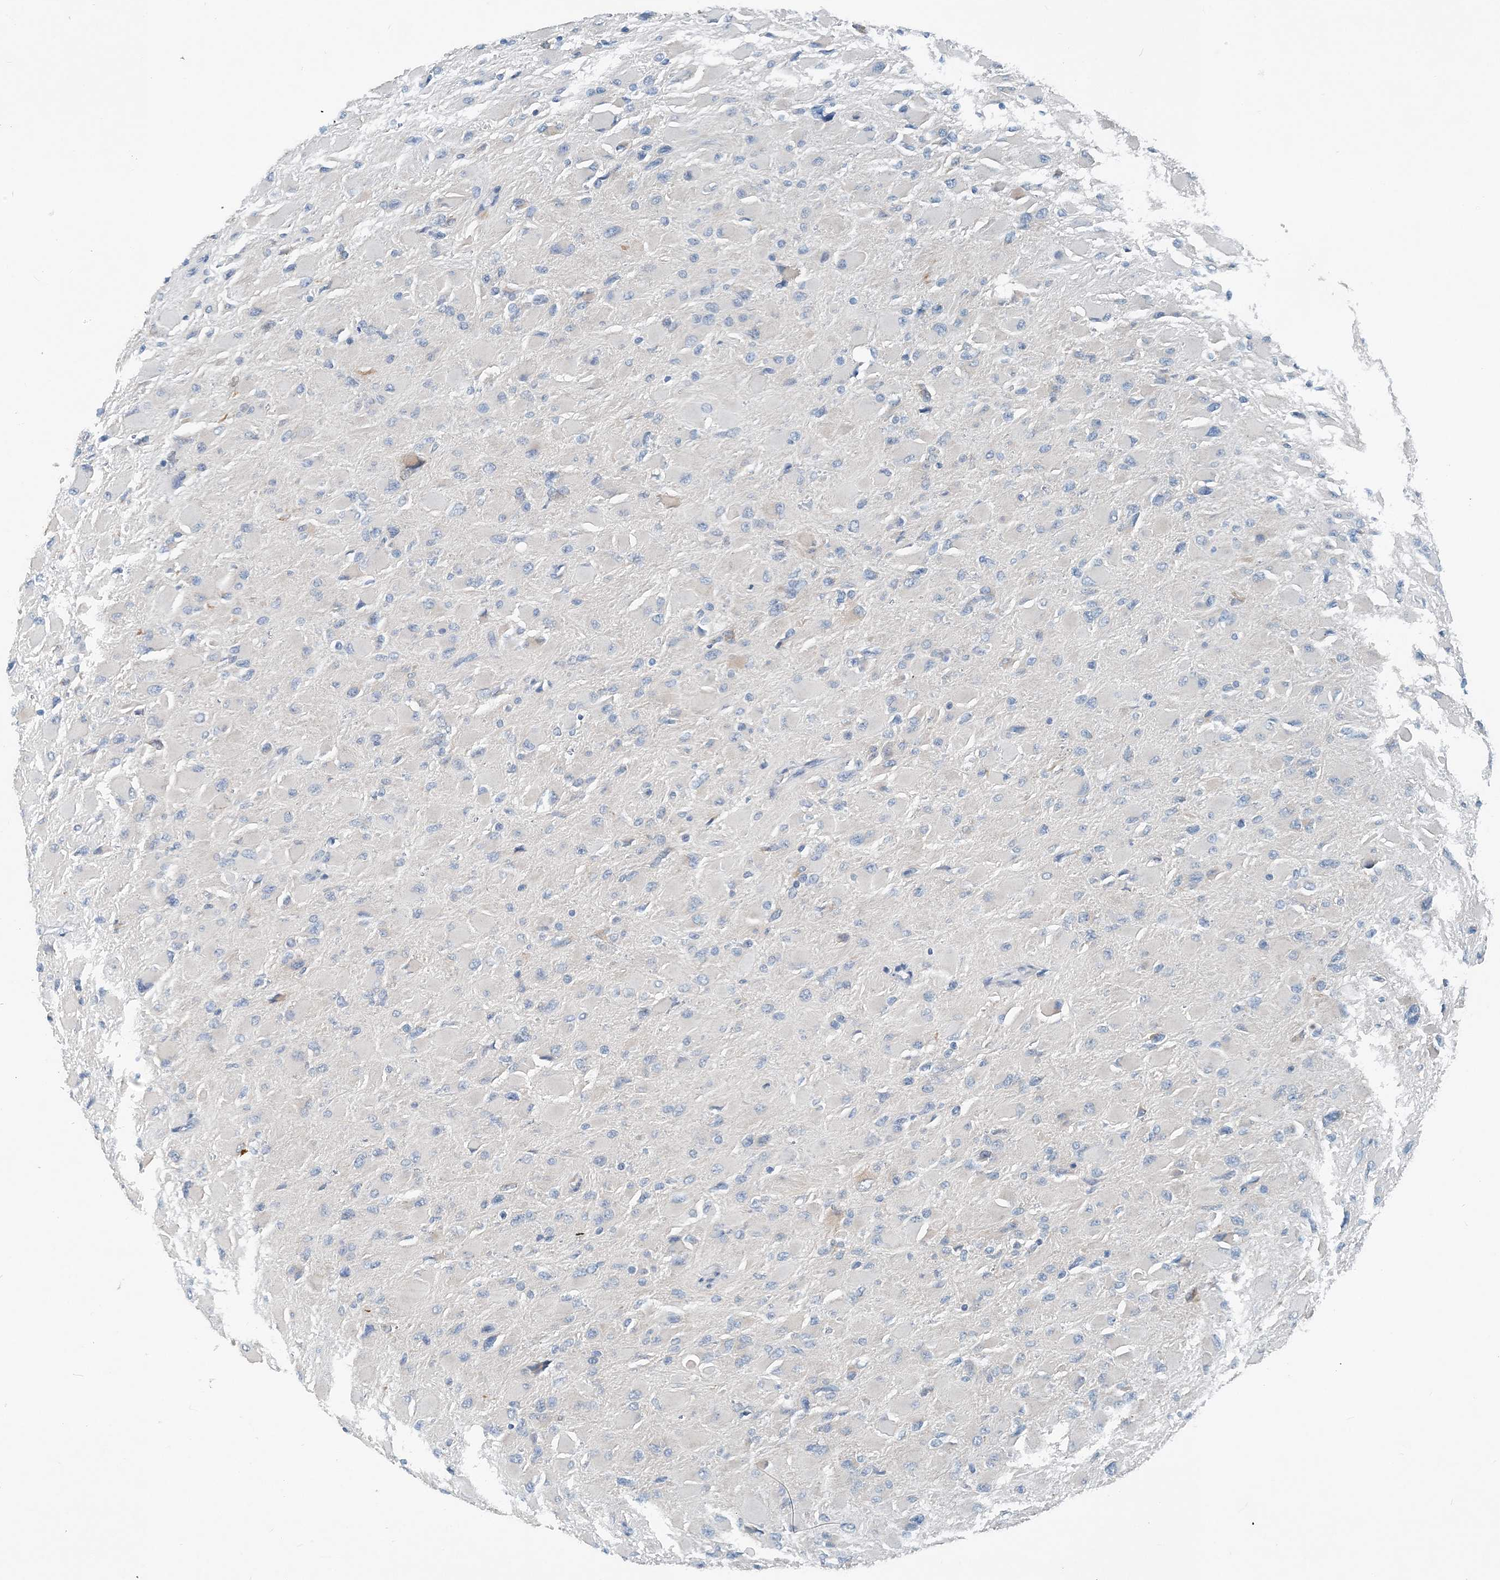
{"staining": {"intensity": "negative", "quantity": "none", "location": "none"}, "tissue": "glioma", "cell_type": "Tumor cells", "image_type": "cancer", "snomed": [{"axis": "morphology", "description": "Glioma, malignant, High grade"}, {"axis": "topography", "description": "Cerebral cortex"}], "caption": "Tumor cells show no significant protein staining in high-grade glioma (malignant).", "gene": "EEF1A2", "patient": {"sex": "female", "age": 36}}